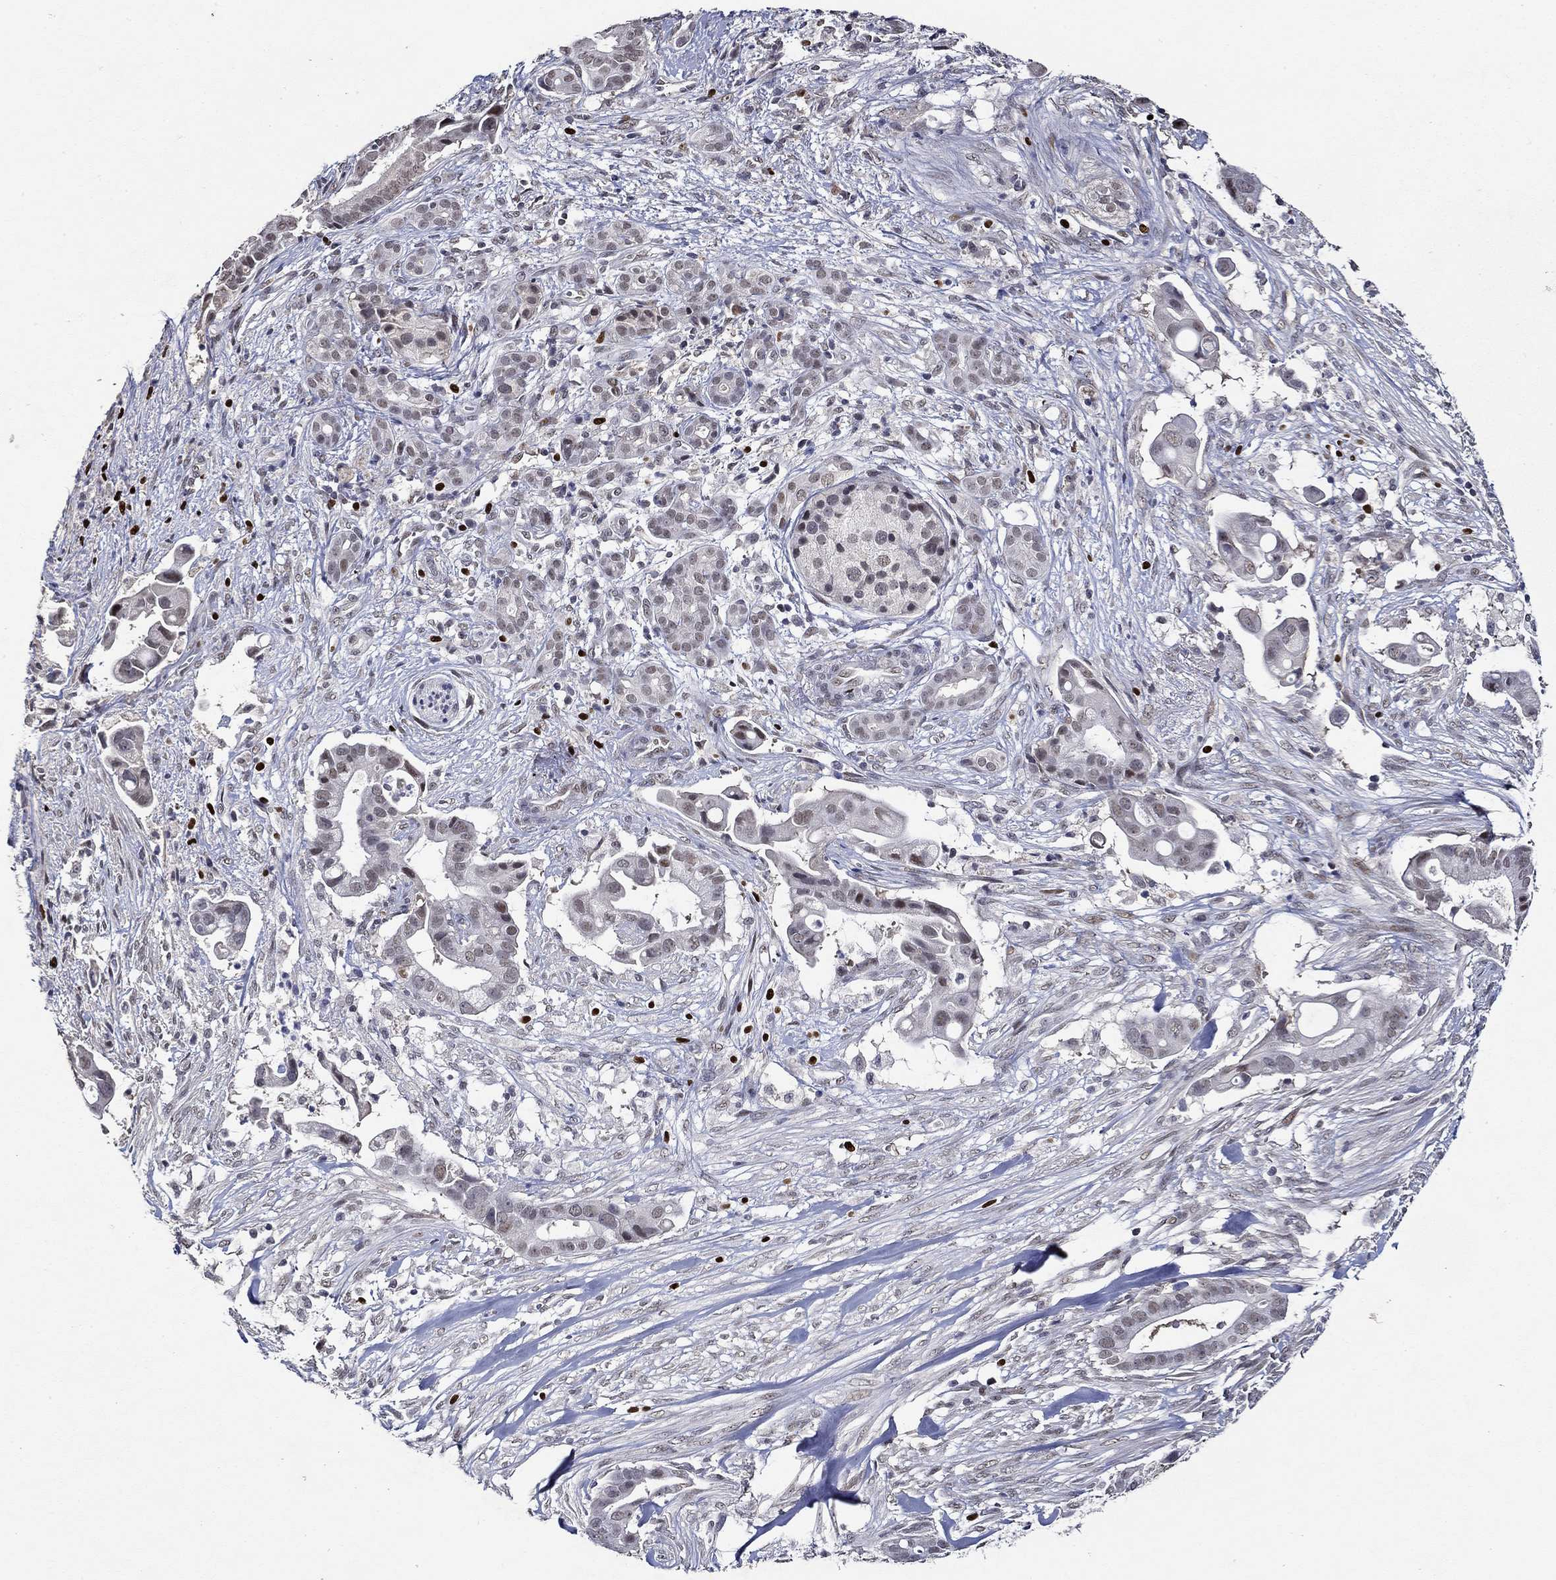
{"staining": {"intensity": "moderate", "quantity": "<25%", "location": "nuclear"}, "tissue": "pancreatic cancer", "cell_type": "Tumor cells", "image_type": "cancer", "snomed": [{"axis": "morphology", "description": "Adenocarcinoma, NOS"}, {"axis": "topography", "description": "Pancreas"}], "caption": "Adenocarcinoma (pancreatic) stained with a brown dye shows moderate nuclear positive positivity in approximately <25% of tumor cells.", "gene": "GATA2", "patient": {"sex": "male", "age": 61}}